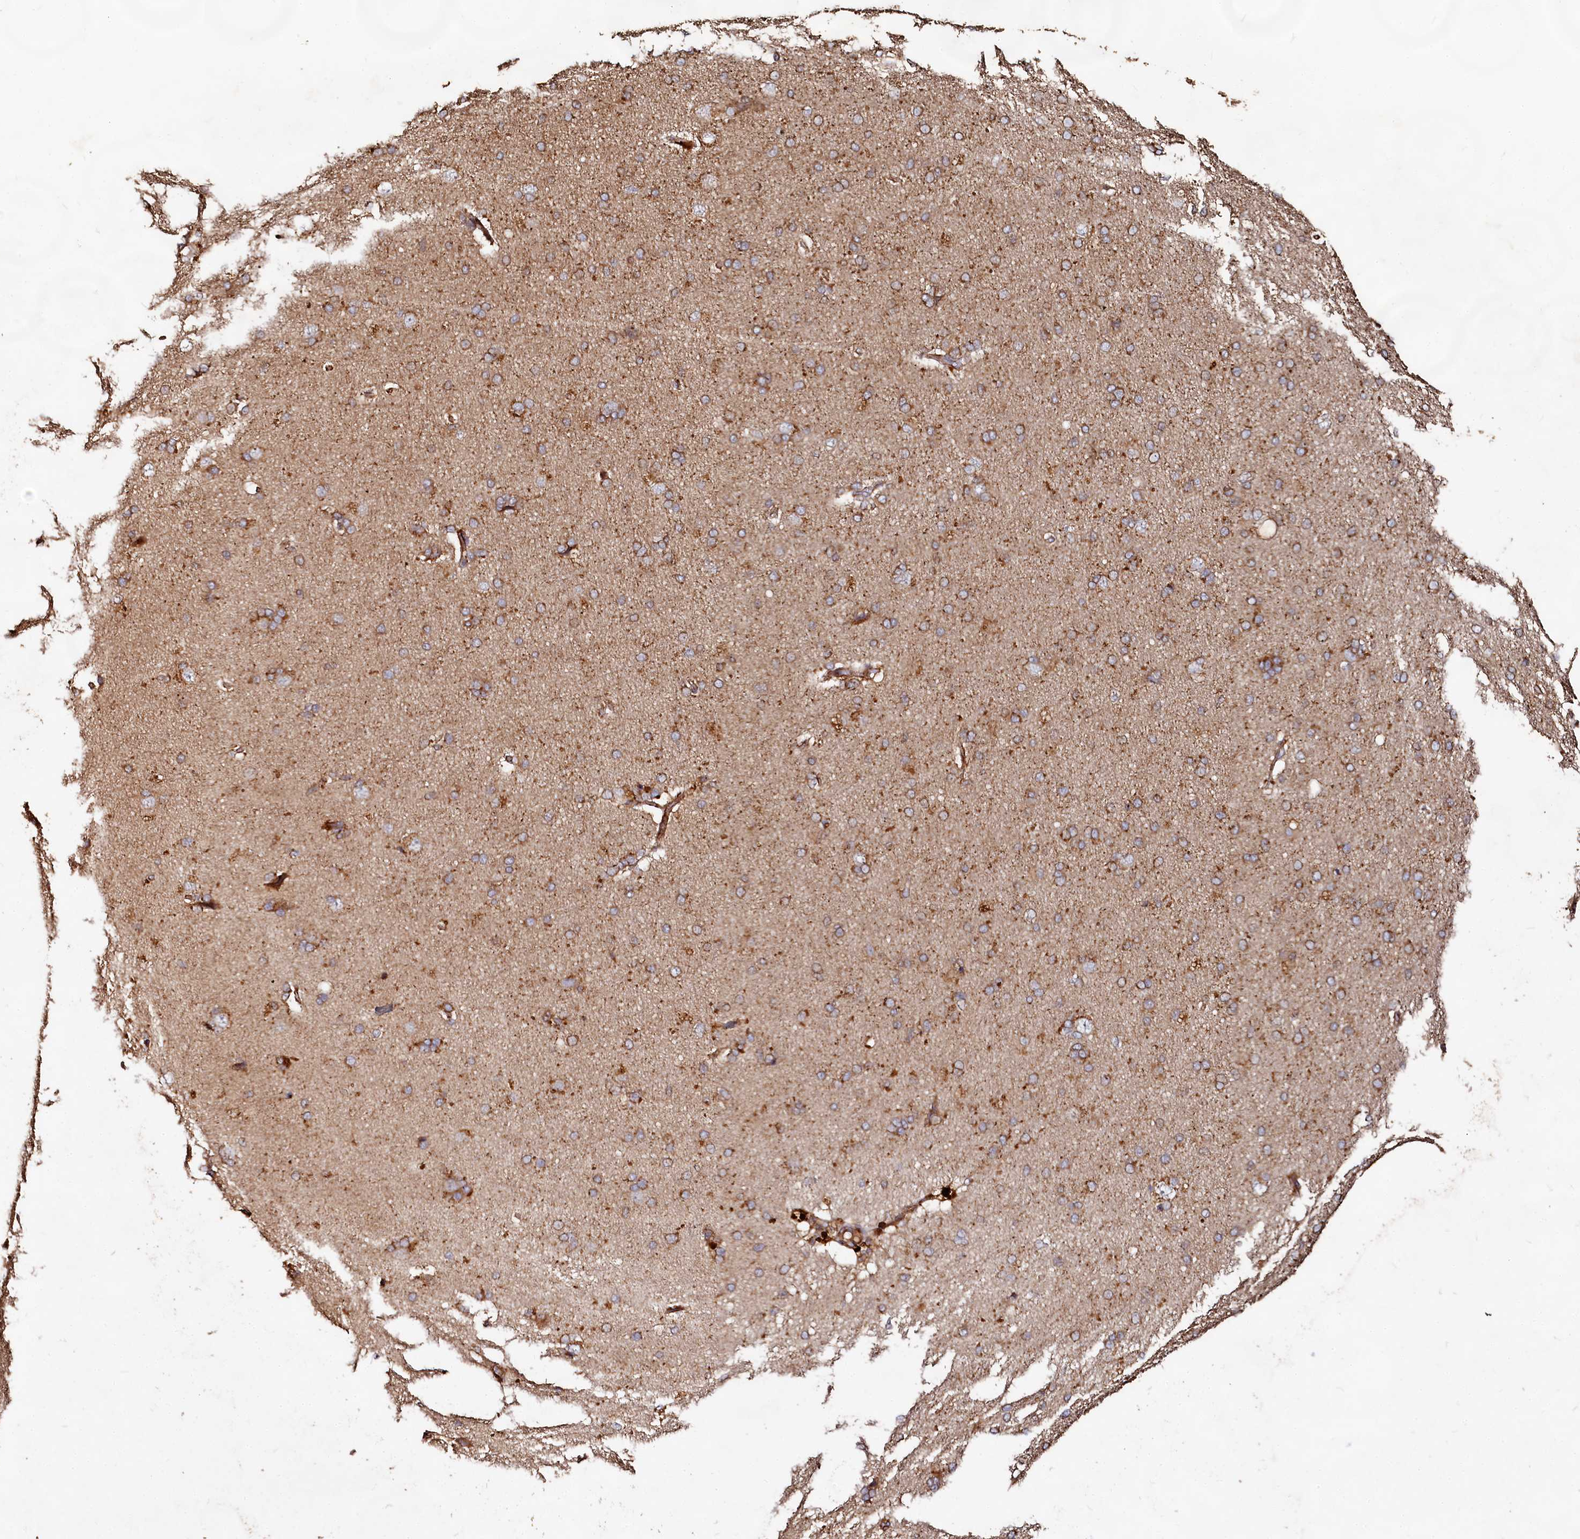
{"staining": {"intensity": "moderate", "quantity": ">75%", "location": "cytoplasmic/membranous"}, "tissue": "cerebral cortex", "cell_type": "Endothelial cells", "image_type": "normal", "snomed": [{"axis": "morphology", "description": "Normal tissue, NOS"}, {"axis": "topography", "description": "Cerebral cortex"}], "caption": "Immunohistochemical staining of unremarkable human cerebral cortex shows medium levels of moderate cytoplasmic/membranous positivity in about >75% of endothelial cells. The staining is performed using DAB (3,3'-diaminobenzidine) brown chromogen to label protein expression. The nuclei are counter-stained blue using hematoxylin.", "gene": "WDR73", "patient": {"sex": "male", "age": 62}}